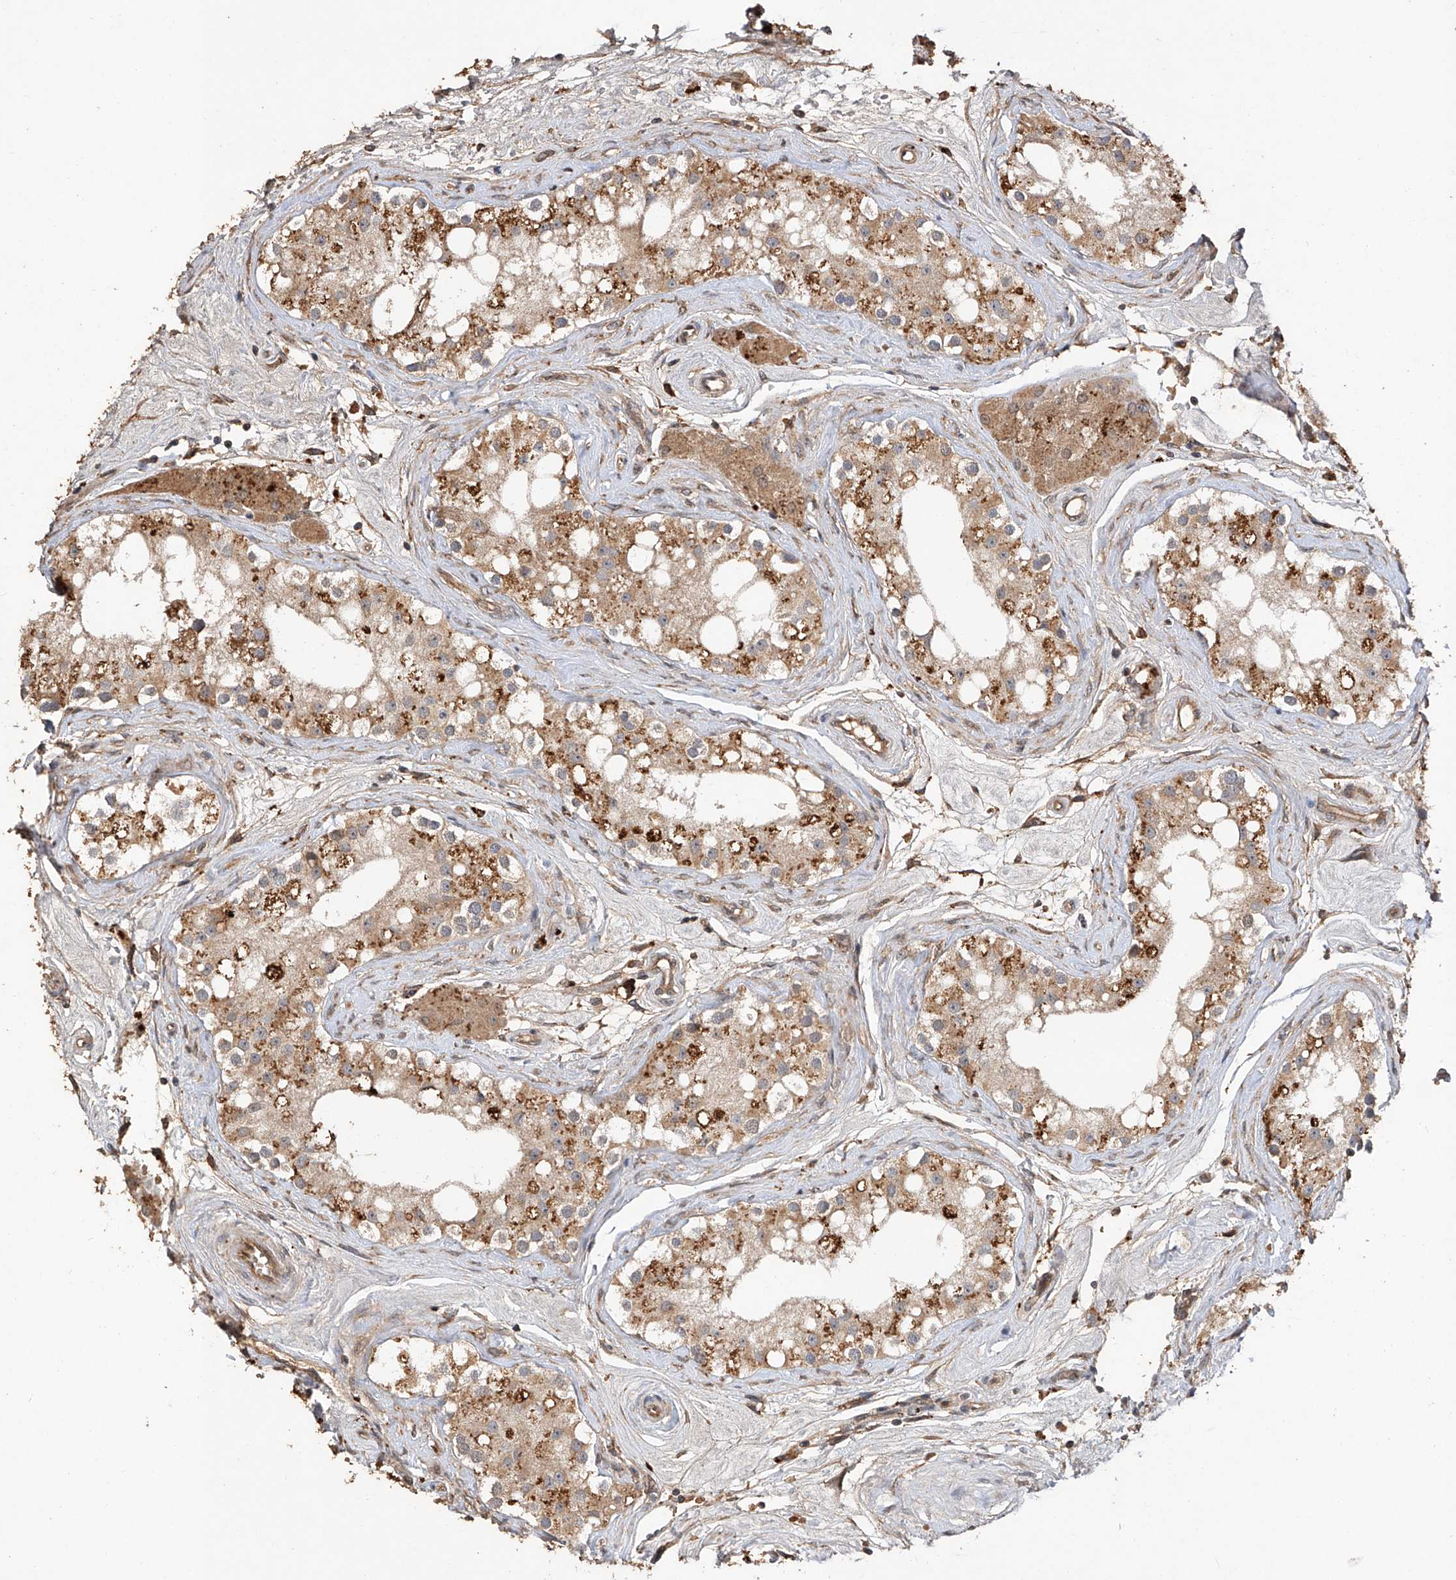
{"staining": {"intensity": "moderate", "quantity": ">75%", "location": "cytoplasmic/membranous"}, "tissue": "testis", "cell_type": "Cells in seminiferous ducts", "image_type": "normal", "snomed": [{"axis": "morphology", "description": "Normal tissue, NOS"}, {"axis": "topography", "description": "Testis"}], "caption": "Immunohistochemical staining of normal human testis shows medium levels of moderate cytoplasmic/membranous expression in about >75% of cells in seminiferous ducts. (Brightfield microscopy of DAB IHC at high magnification).", "gene": "RILPL2", "patient": {"sex": "male", "age": 84}}